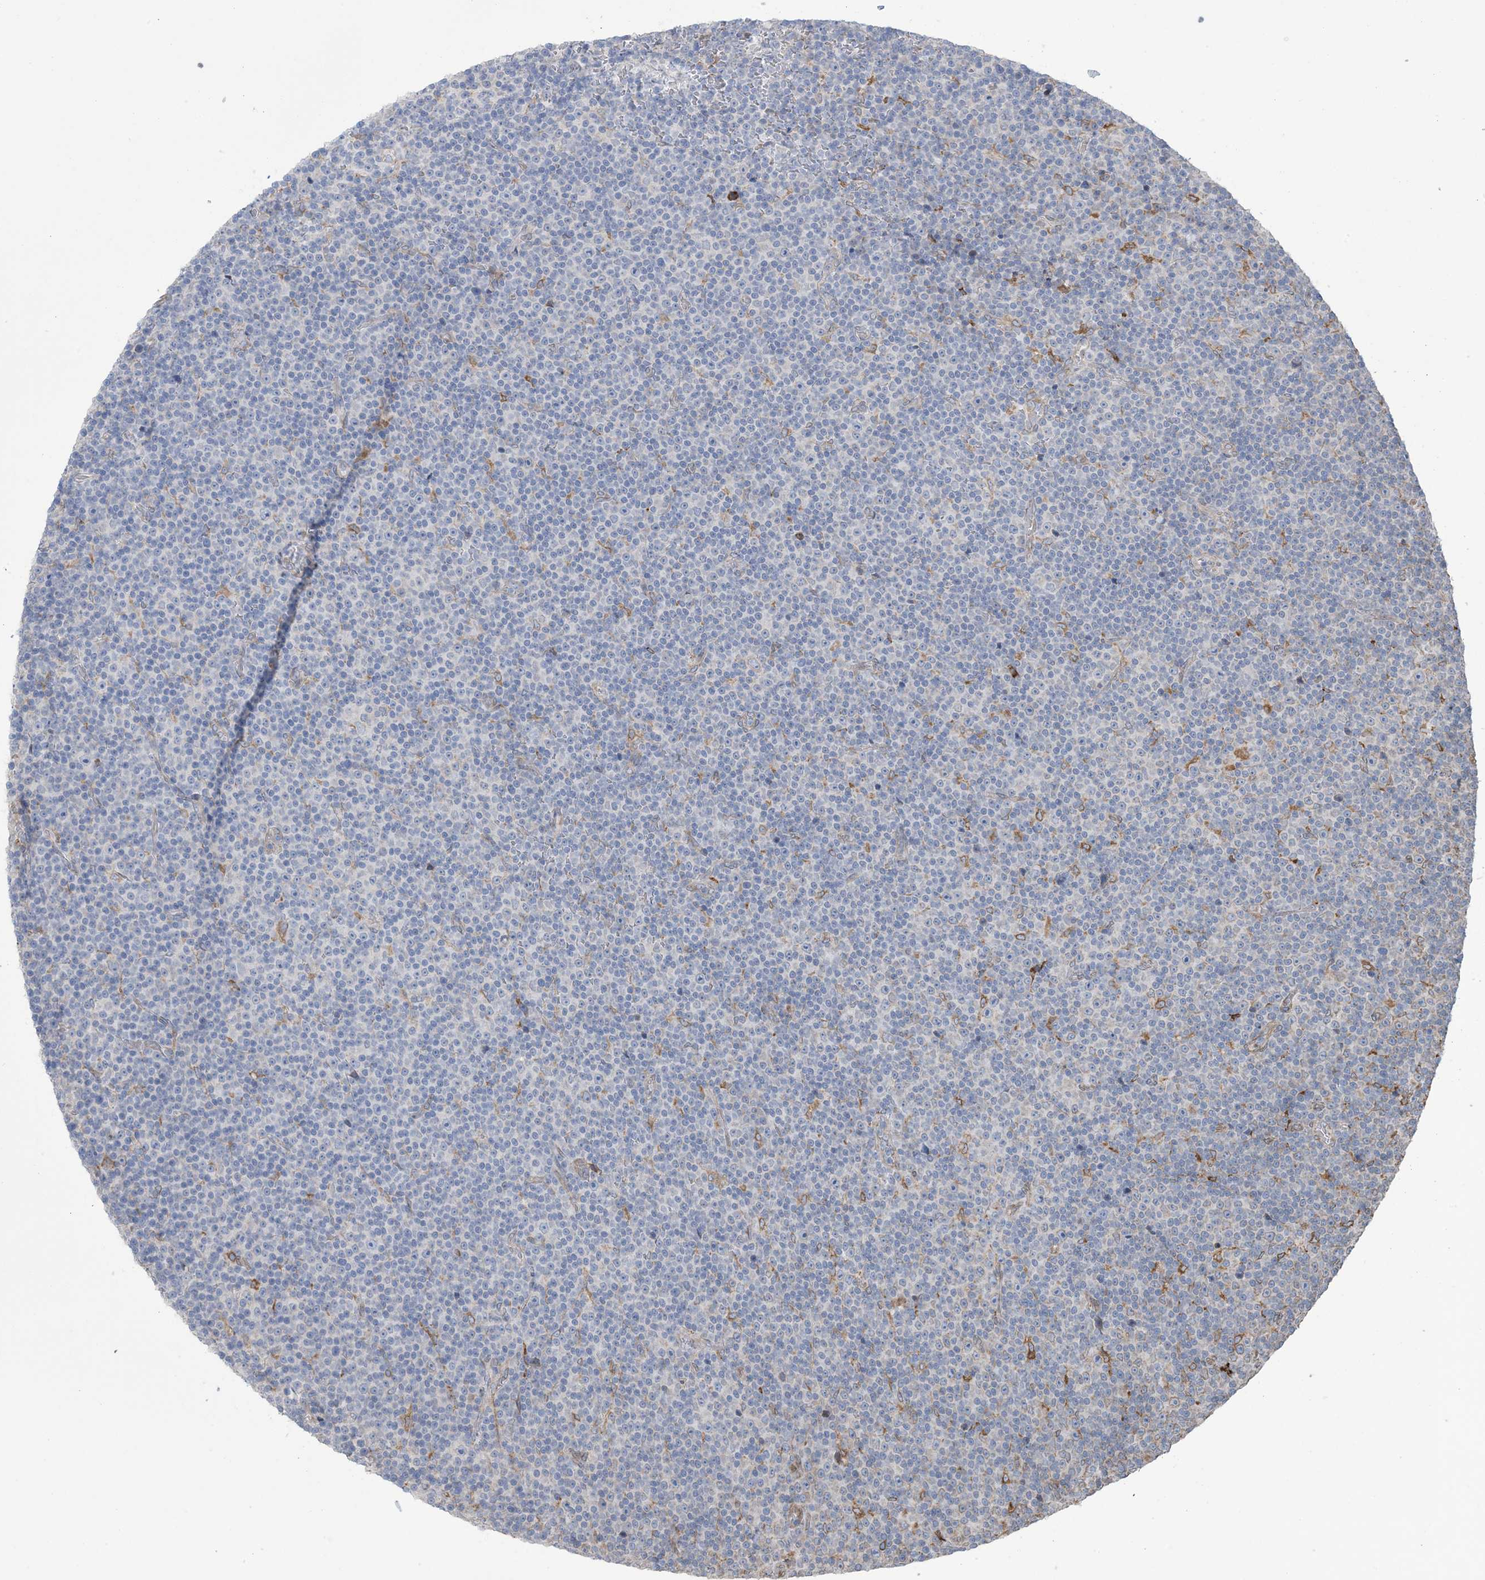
{"staining": {"intensity": "negative", "quantity": "none", "location": "none"}, "tissue": "lymphoma", "cell_type": "Tumor cells", "image_type": "cancer", "snomed": [{"axis": "morphology", "description": "Malignant lymphoma, non-Hodgkin's type, Low grade"}, {"axis": "topography", "description": "Lymph node"}], "caption": "Micrograph shows no protein expression in tumor cells of low-grade malignant lymphoma, non-Hodgkin's type tissue.", "gene": "SHANK1", "patient": {"sex": "female", "age": 67}}